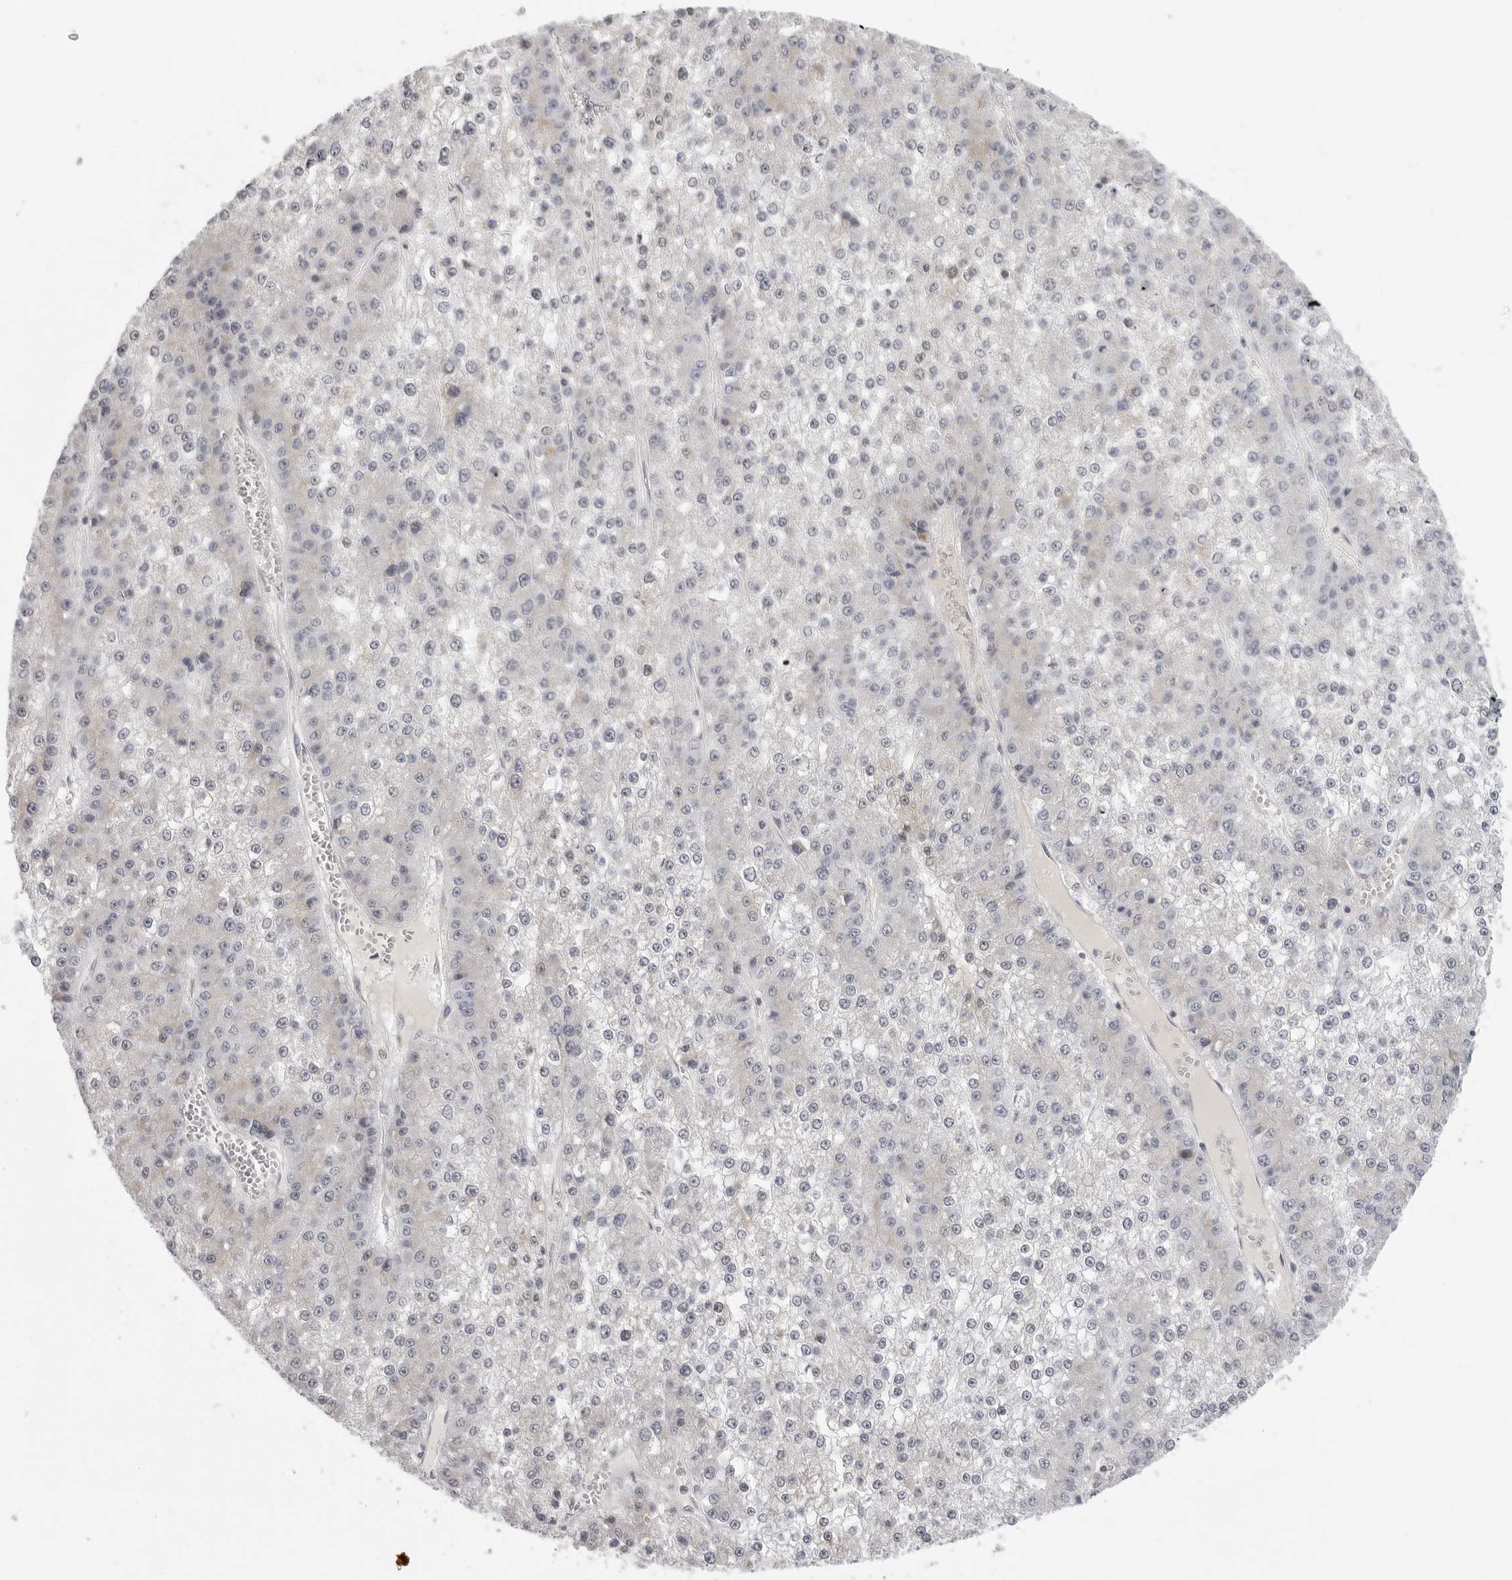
{"staining": {"intensity": "negative", "quantity": "none", "location": "none"}, "tissue": "liver cancer", "cell_type": "Tumor cells", "image_type": "cancer", "snomed": [{"axis": "morphology", "description": "Carcinoma, Hepatocellular, NOS"}, {"axis": "topography", "description": "Liver"}], "caption": "This is an immunohistochemistry (IHC) histopathology image of liver cancer. There is no staining in tumor cells.", "gene": "MAP7D1", "patient": {"sex": "female", "age": 73}}